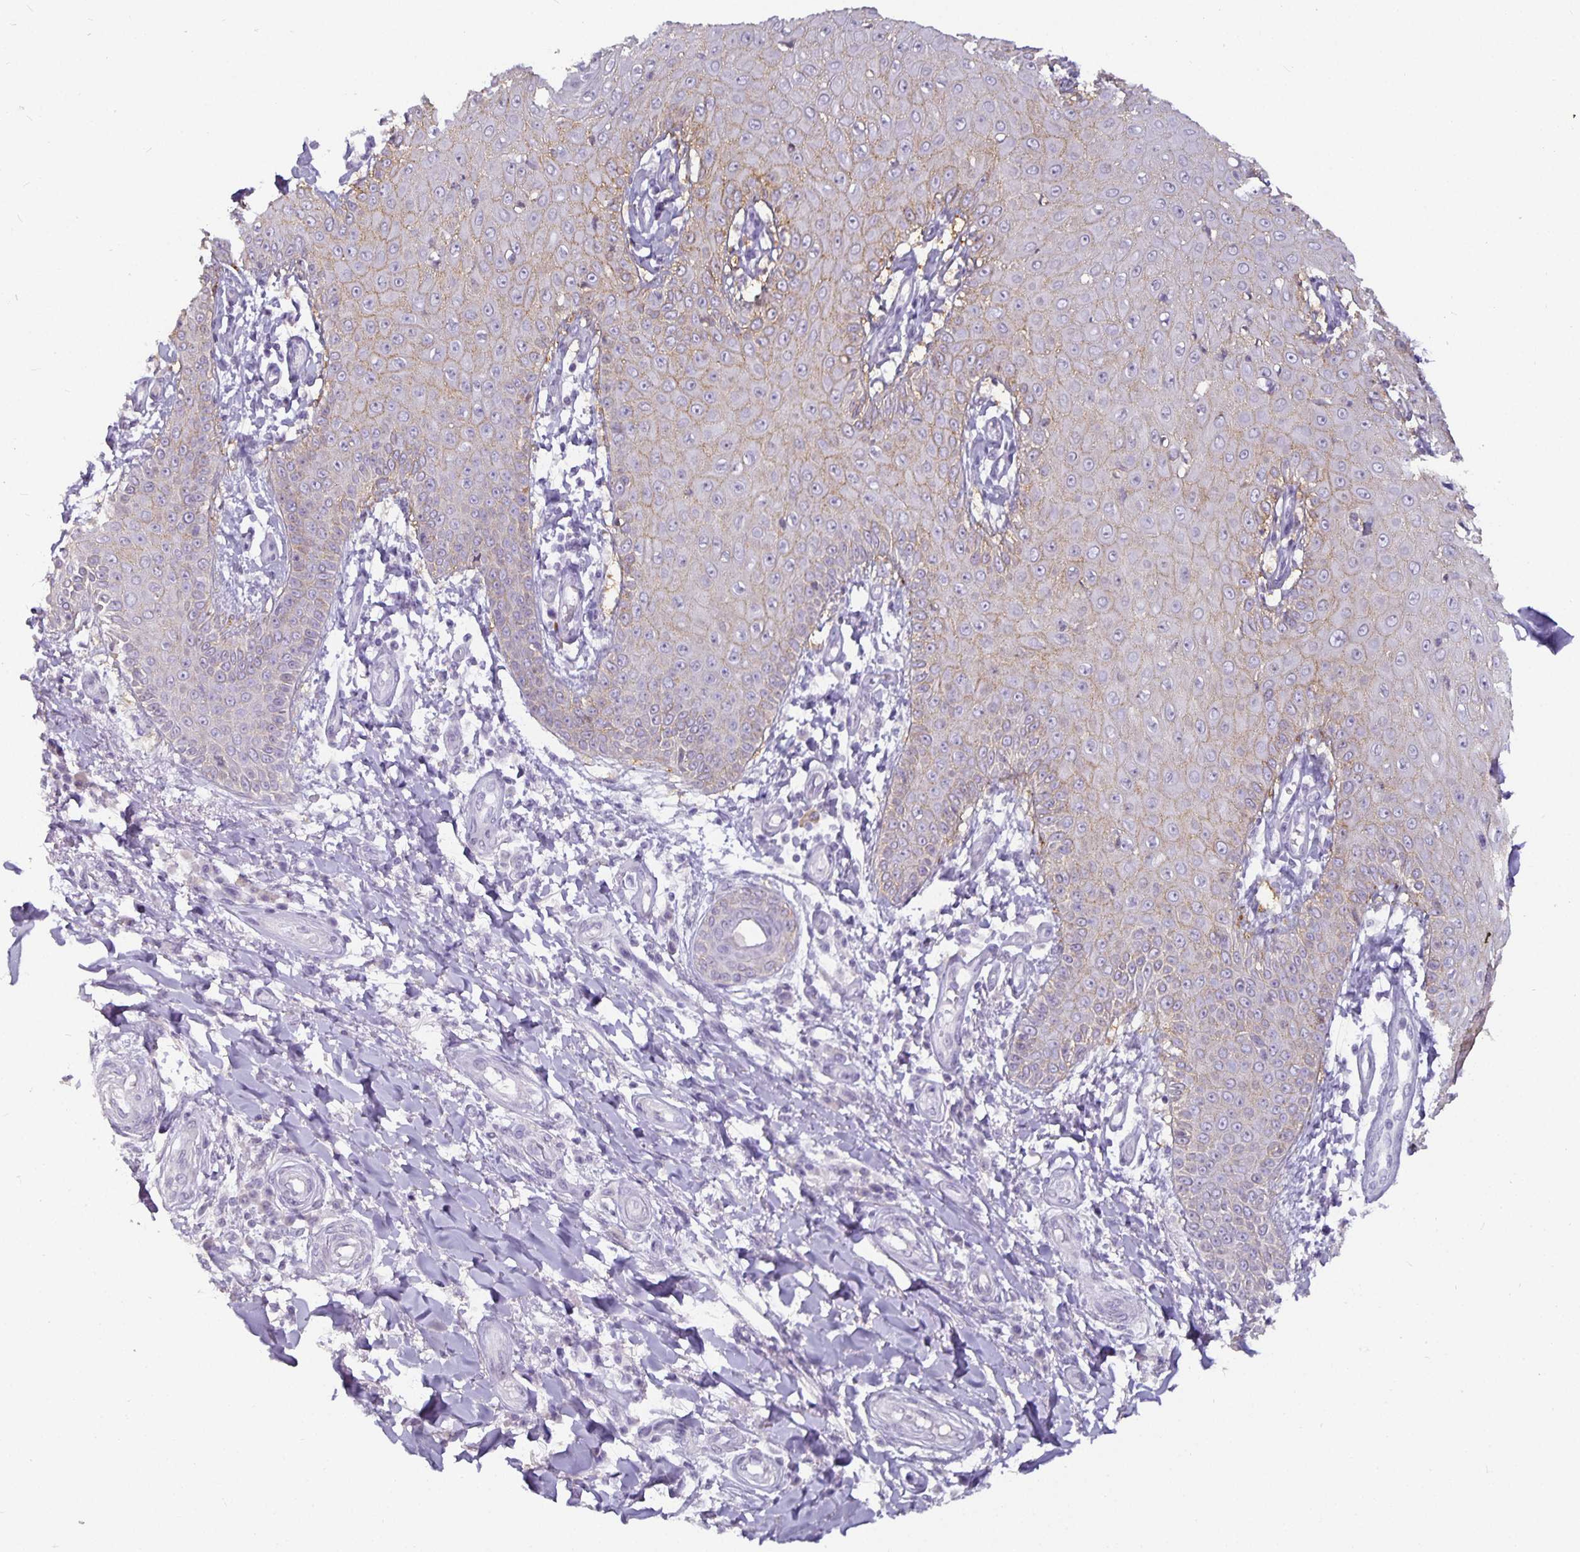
{"staining": {"intensity": "weak", "quantity": "25%-75%", "location": "cytoplasmic/membranous"}, "tissue": "skin cancer", "cell_type": "Tumor cells", "image_type": "cancer", "snomed": [{"axis": "morphology", "description": "Squamous cell carcinoma, NOS"}, {"axis": "topography", "description": "Skin"}], "caption": "Immunohistochemistry (IHC) micrograph of neoplastic tissue: skin squamous cell carcinoma stained using IHC demonstrates low levels of weak protein expression localized specifically in the cytoplasmic/membranous of tumor cells, appearing as a cytoplasmic/membranous brown color.", "gene": "CA12", "patient": {"sex": "male", "age": 70}}